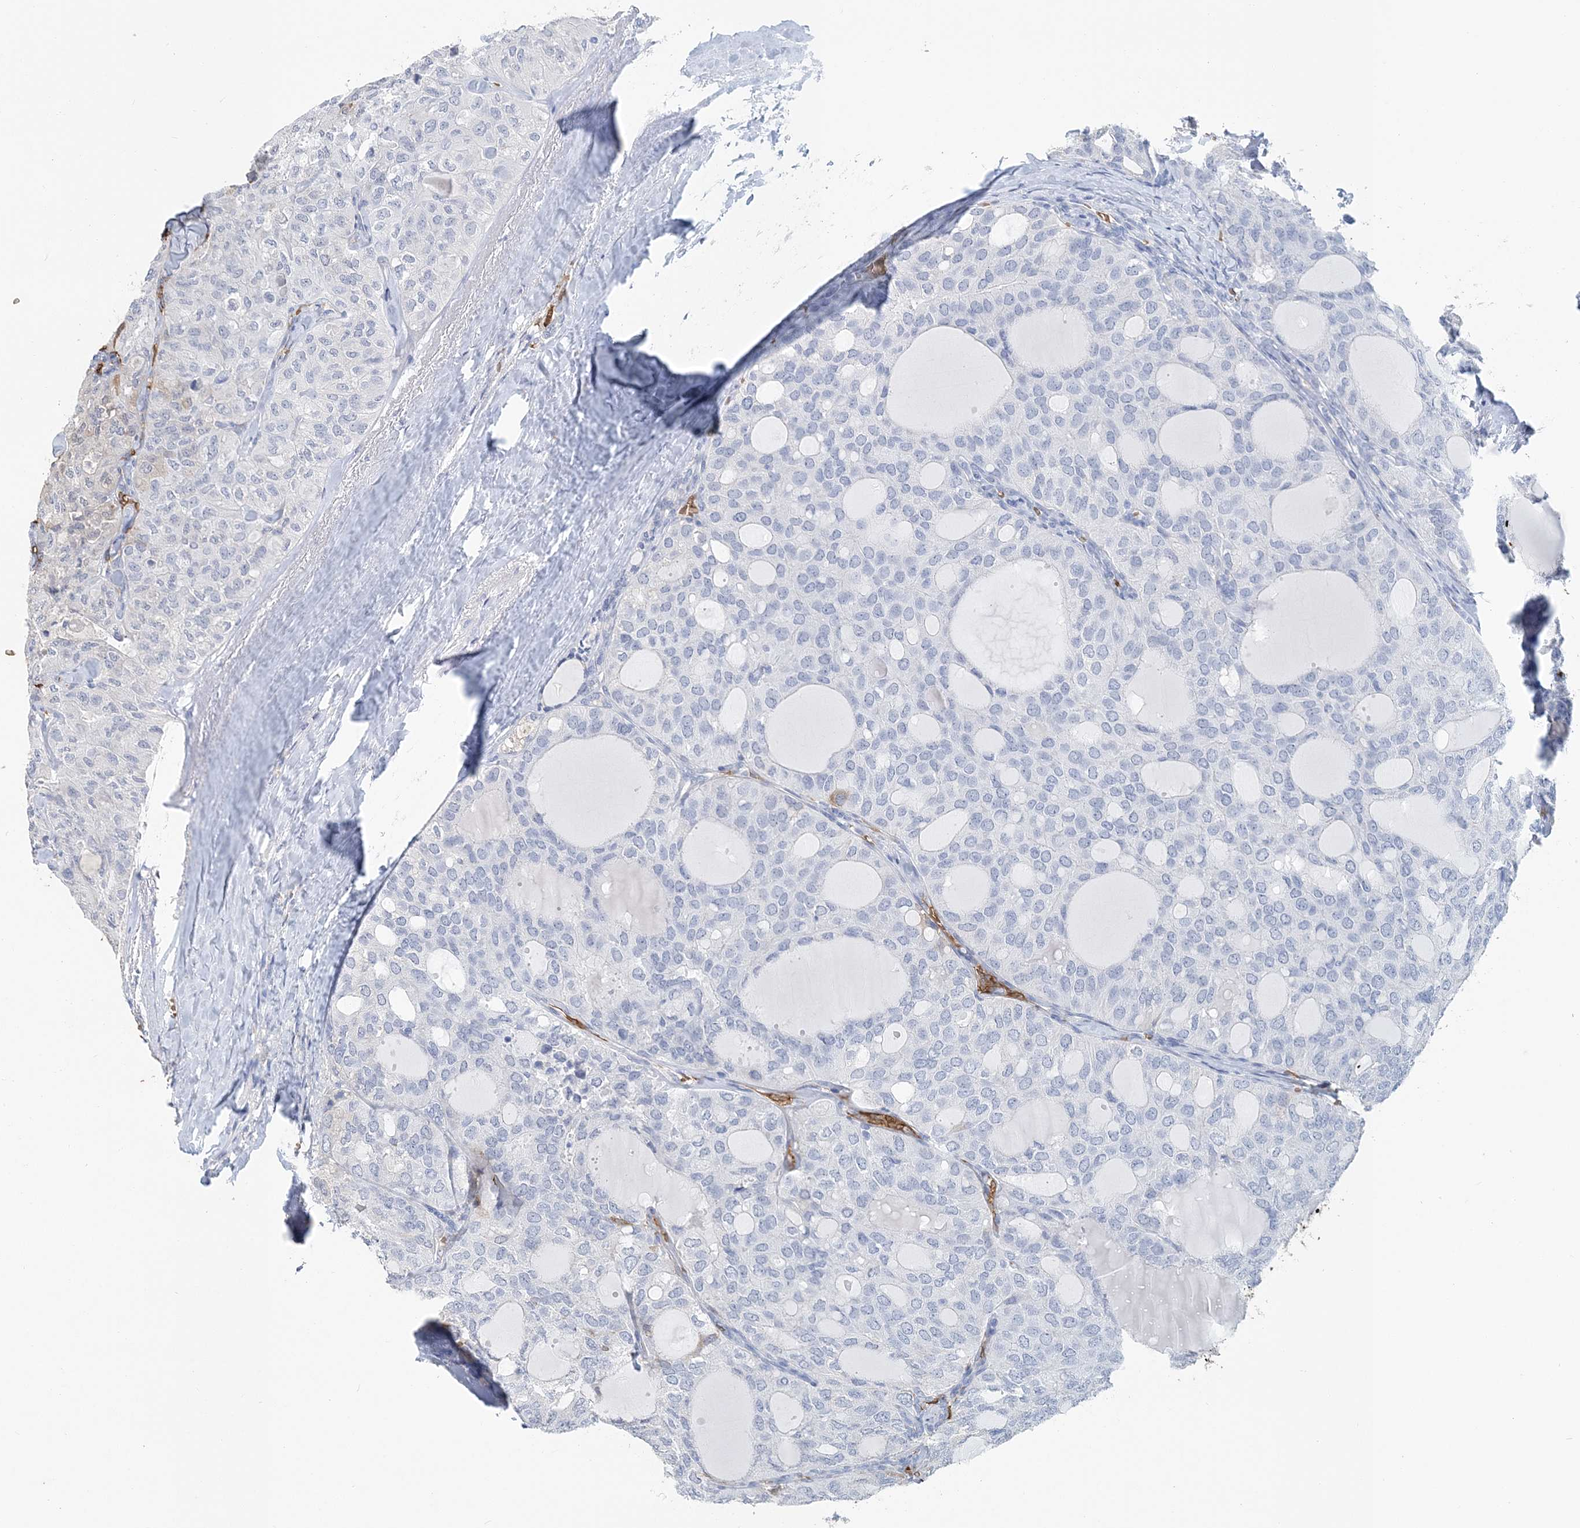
{"staining": {"intensity": "negative", "quantity": "none", "location": "none"}, "tissue": "thyroid cancer", "cell_type": "Tumor cells", "image_type": "cancer", "snomed": [{"axis": "morphology", "description": "Follicular adenoma carcinoma, NOS"}, {"axis": "topography", "description": "Thyroid gland"}], "caption": "The image reveals no staining of tumor cells in follicular adenoma carcinoma (thyroid).", "gene": "HBD", "patient": {"sex": "male", "age": 75}}